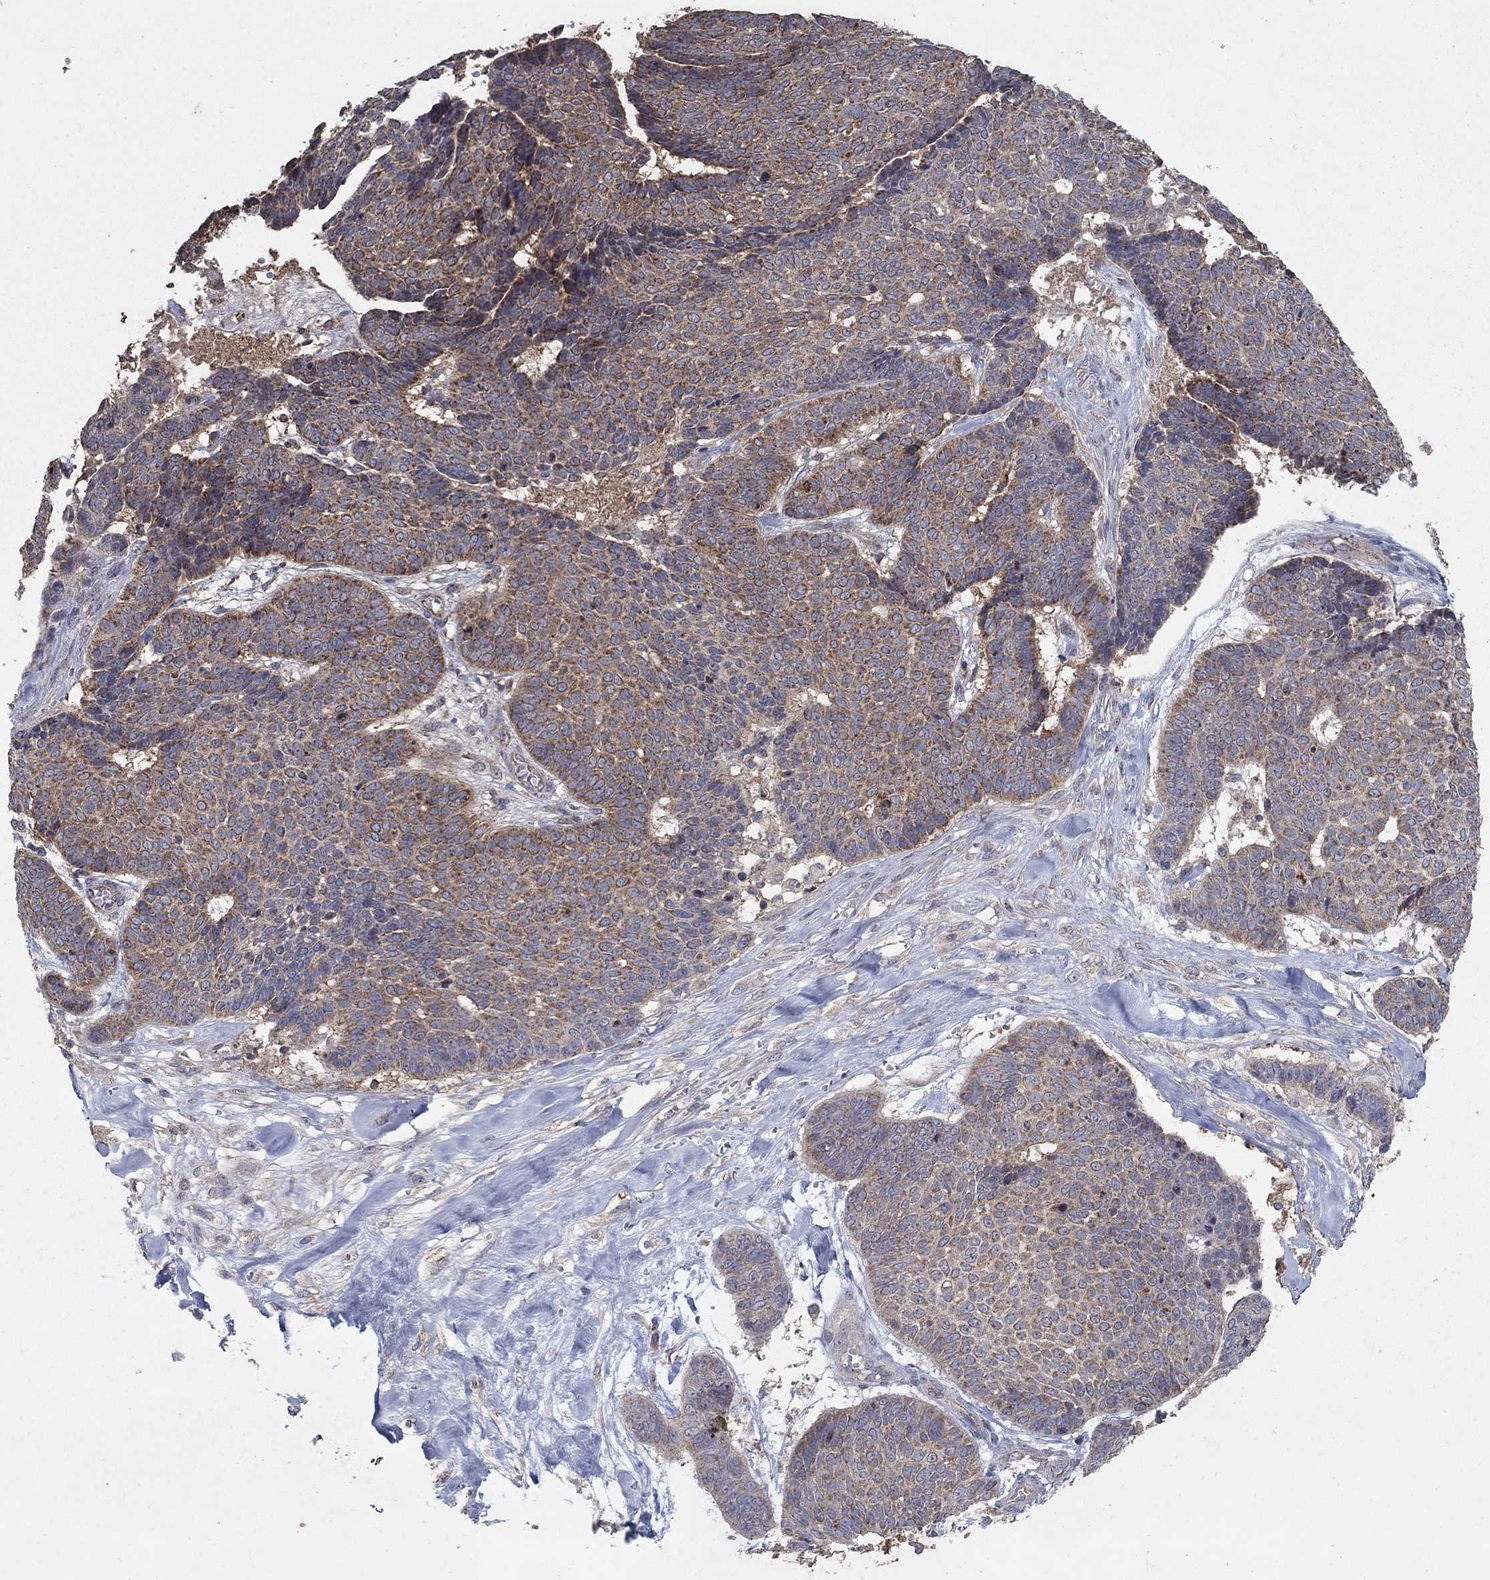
{"staining": {"intensity": "moderate", "quantity": "25%-75%", "location": "cytoplasmic/membranous"}, "tissue": "skin cancer", "cell_type": "Tumor cells", "image_type": "cancer", "snomed": [{"axis": "morphology", "description": "Basal cell carcinoma"}, {"axis": "topography", "description": "Skin"}], "caption": "A brown stain labels moderate cytoplasmic/membranous staining of a protein in human skin basal cell carcinoma tumor cells.", "gene": "GPSM1", "patient": {"sex": "male", "age": 86}}